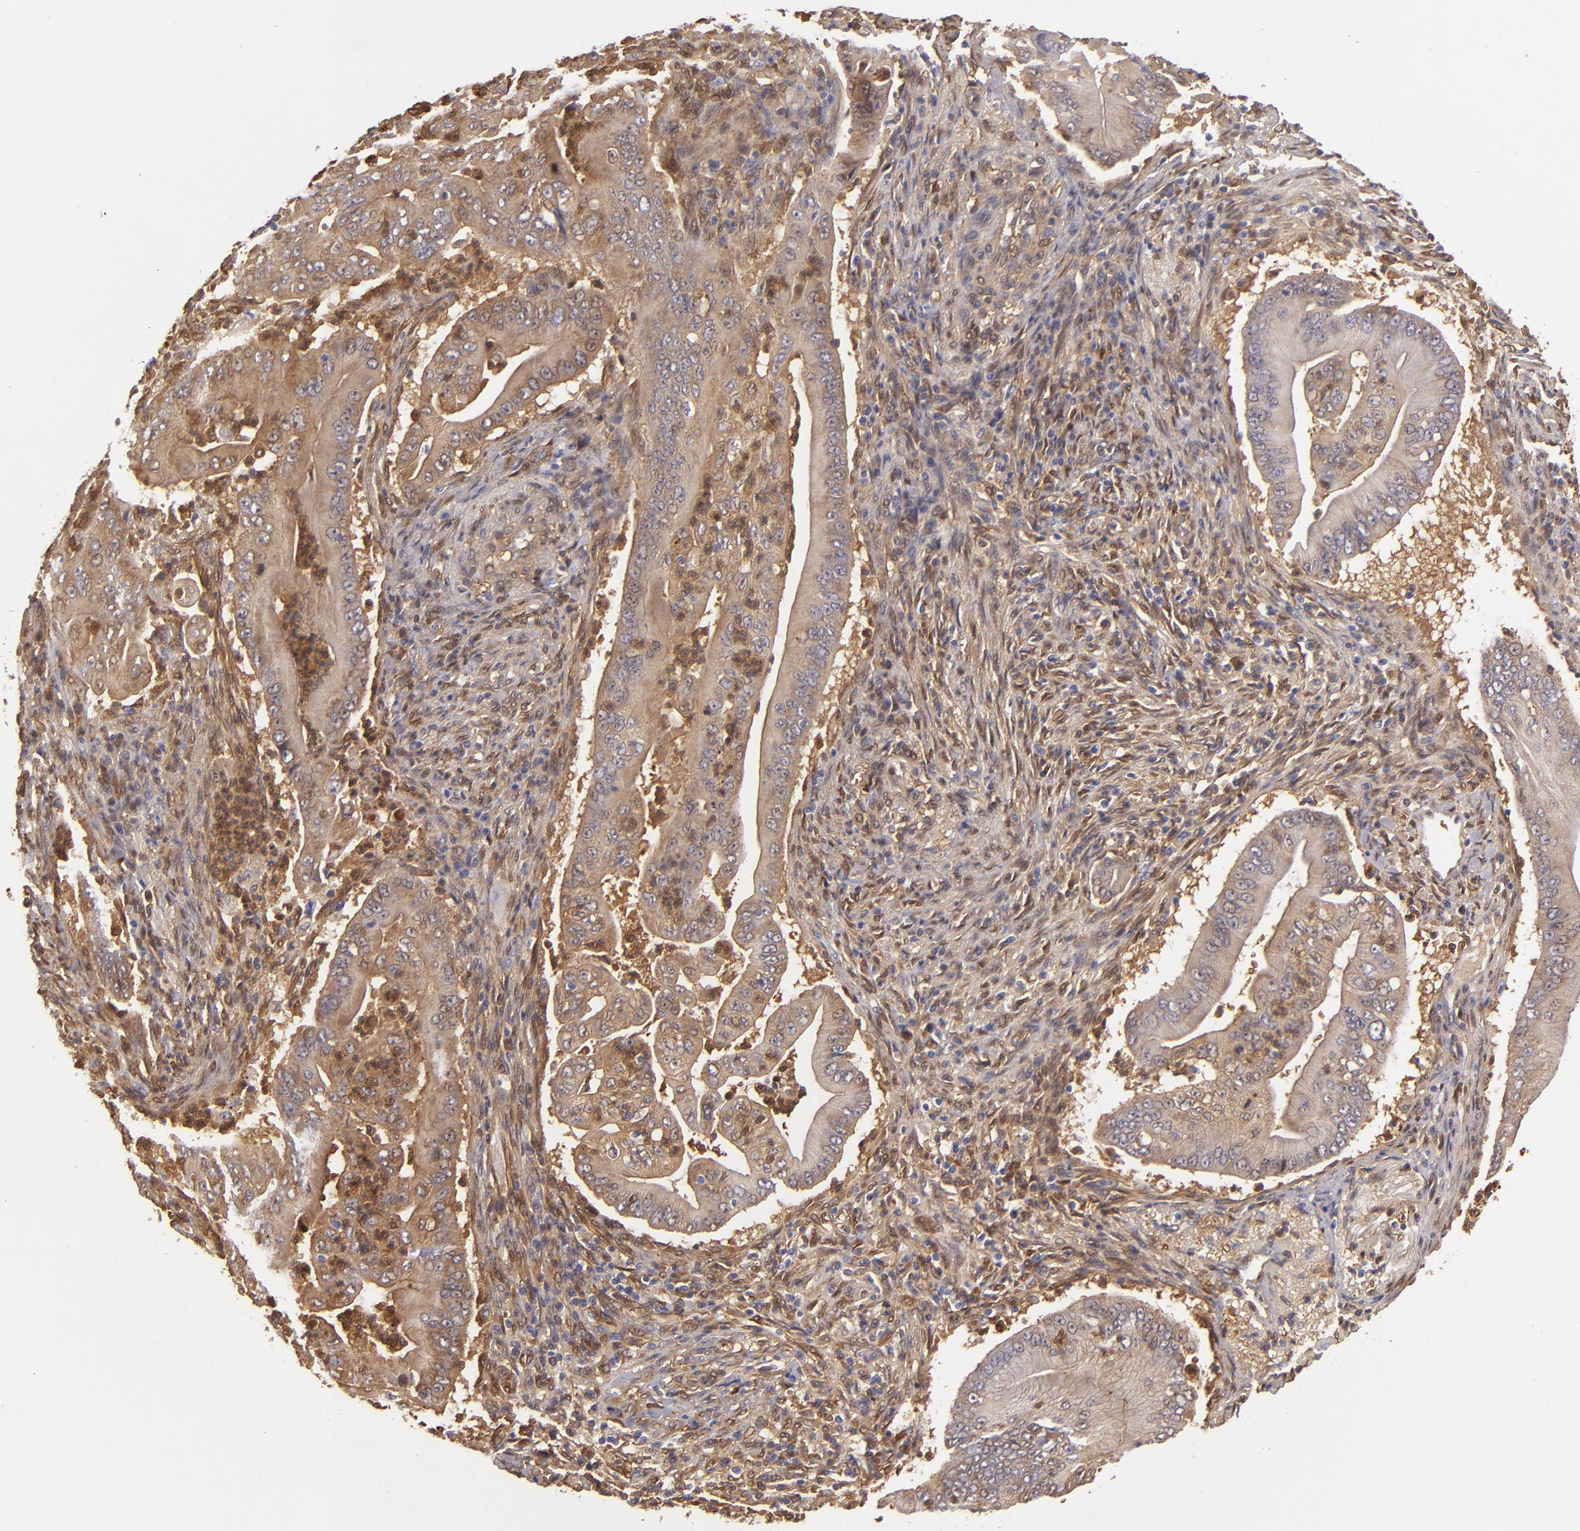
{"staining": {"intensity": "moderate", "quantity": ">75%", "location": "cytoplasmic/membranous"}, "tissue": "pancreatic cancer", "cell_type": "Tumor cells", "image_type": "cancer", "snomed": [{"axis": "morphology", "description": "Adenocarcinoma, NOS"}, {"axis": "topography", "description": "Pancreas"}], "caption": "A high-resolution histopathology image shows immunohistochemistry (IHC) staining of pancreatic cancer (adenocarcinoma), which reveals moderate cytoplasmic/membranous positivity in about >75% of tumor cells. (DAB = brown stain, brightfield microscopy at high magnification).", "gene": "VCL", "patient": {"sex": "male", "age": 62}}